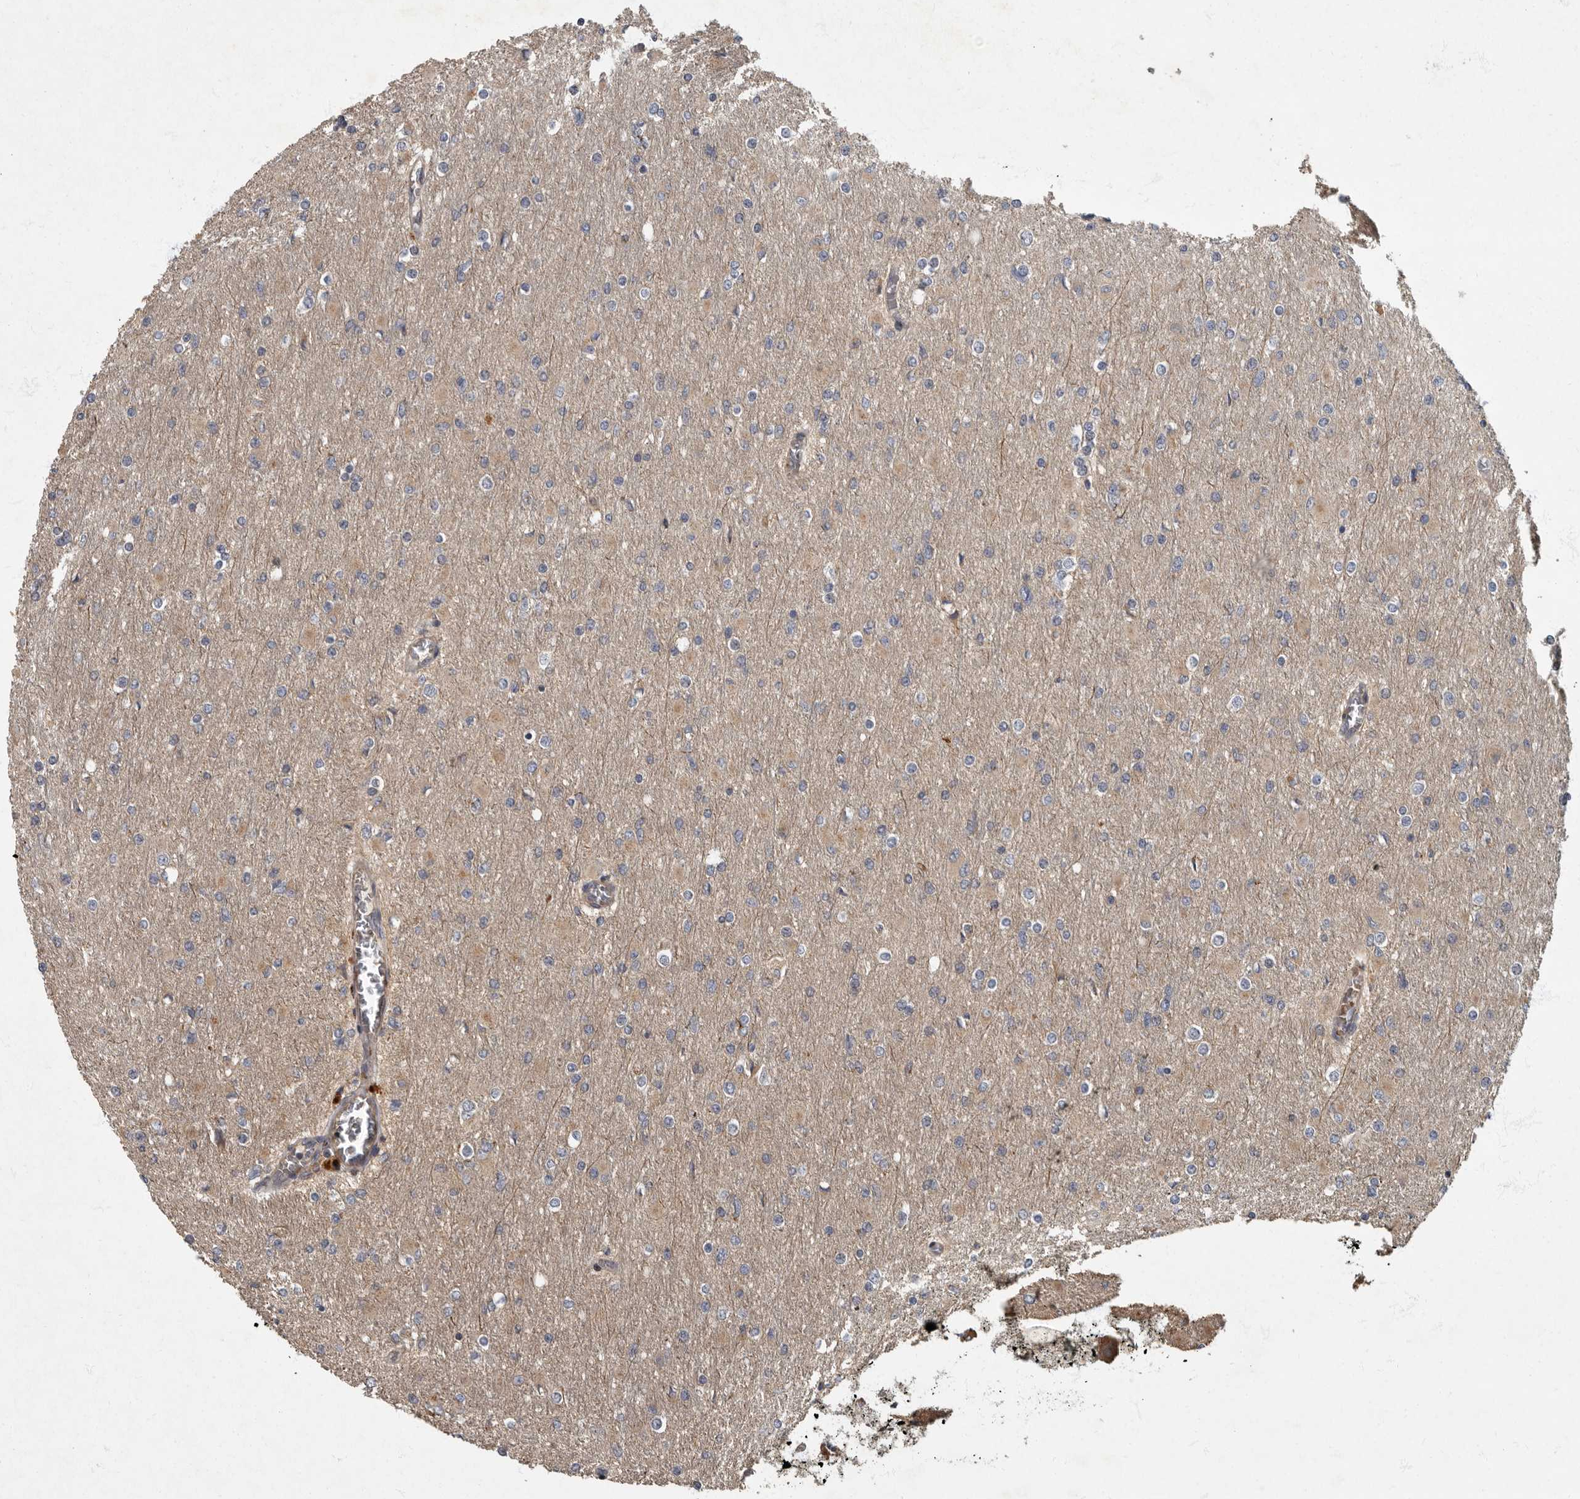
{"staining": {"intensity": "weak", "quantity": "25%-75%", "location": "cytoplasmic/membranous"}, "tissue": "glioma", "cell_type": "Tumor cells", "image_type": "cancer", "snomed": [{"axis": "morphology", "description": "Glioma, malignant, High grade"}, {"axis": "topography", "description": "Cerebral cortex"}], "caption": "A low amount of weak cytoplasmic/membranous expression is seen in about 25%-75% of tumor cells in high-grade glioma (malignant) tissue.", "gene": "IQCK", "patient": {"sex": "female", "age": 36}}